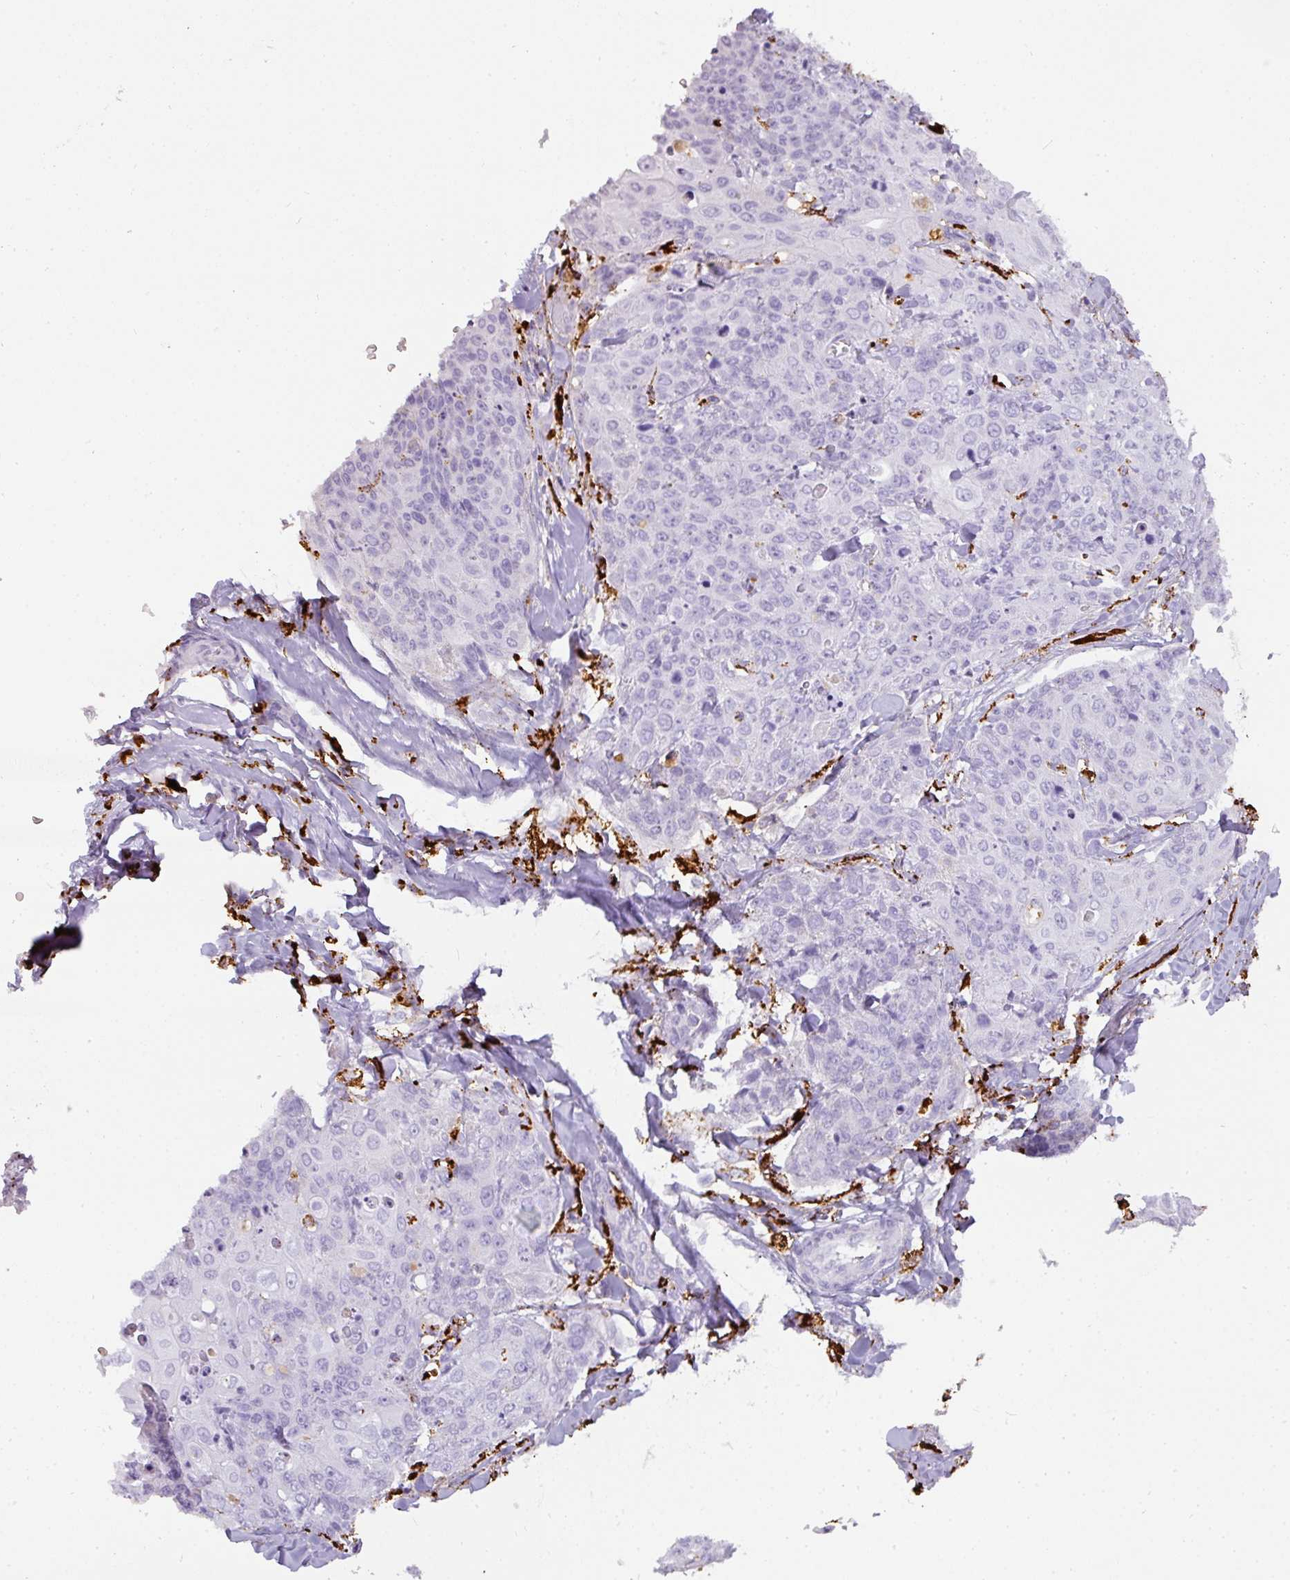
{"staining": {"intensity": "negative", "quantity": "none", "location": "none"}, "tissue": "skin cancer", "cell_type": "Tumor cells", "image_type": "cancer", "snomed": [{"axis": "morphology", "description": "Squamous cell carcinoma, NOS"}, {"axis": "topography", "description": "Skin"}, {"axis": "topography", "description": "Vulva"}], "caption": "Immunohistochemistry (IHC) image of neoplastic tissue: skin squamous cell carcinoma stained with DAB (3,3'-diaminobenzidine) exhibits no significant protein staining in tumor cells.", "gene": "MMACHC", "patient": {"sex": "female", "age": 85}}